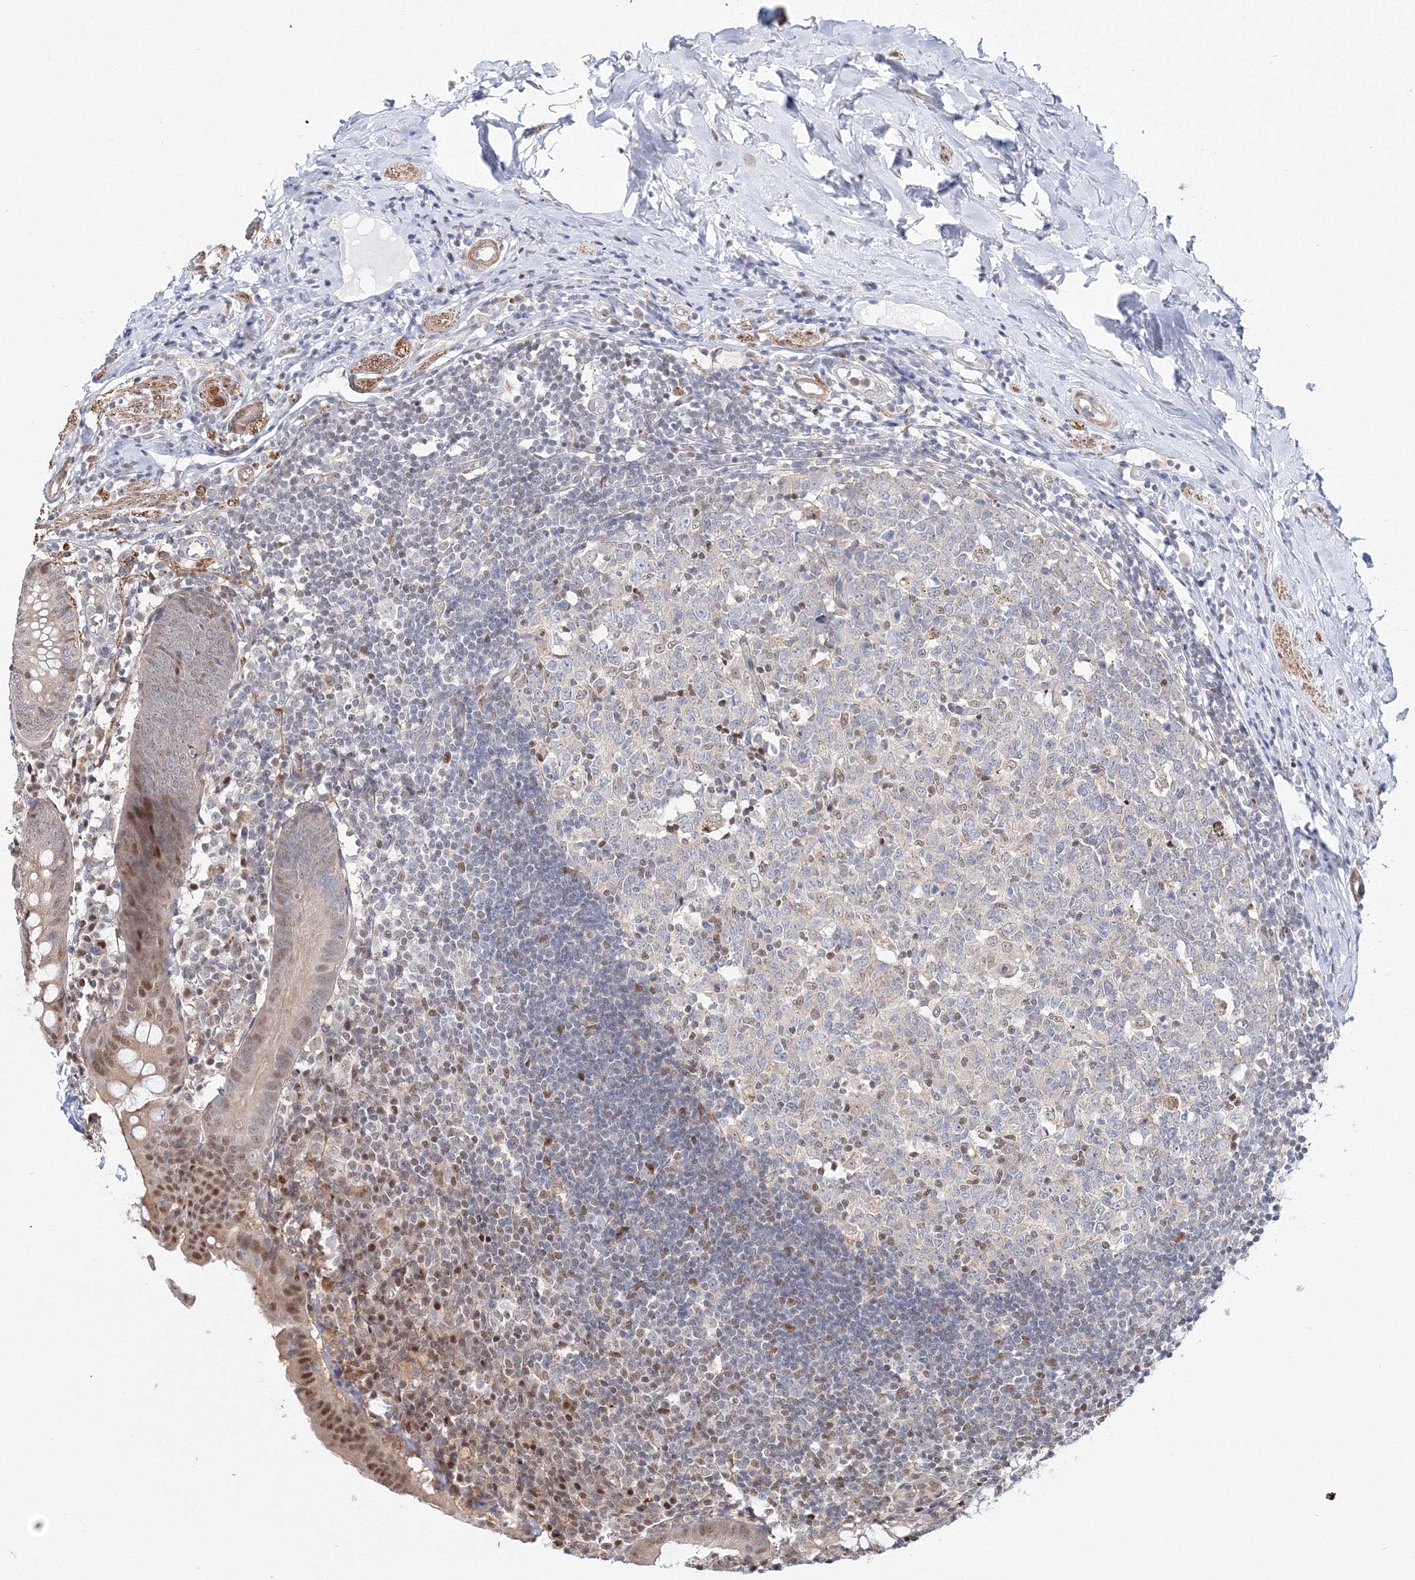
{"staining": {"intensity": "moderate", "quantity": "<25%", "location": "nuclear"}, "tissue": "appendix", "cell_type": "Glandular cells", "image_type": "normal", "snomed": [{"axis": "morphology", "description": "Normal tissue, NOS"}, {"axis": "topography", "description": "Appendix"}], "caption": "Appendix stained with DAB IHC shows low levels of moderate nuclear positivity in approximately <25% of glandular cells.", "gene": "ARHGAP21", "patient": {"sex": "female", "age": 54}}